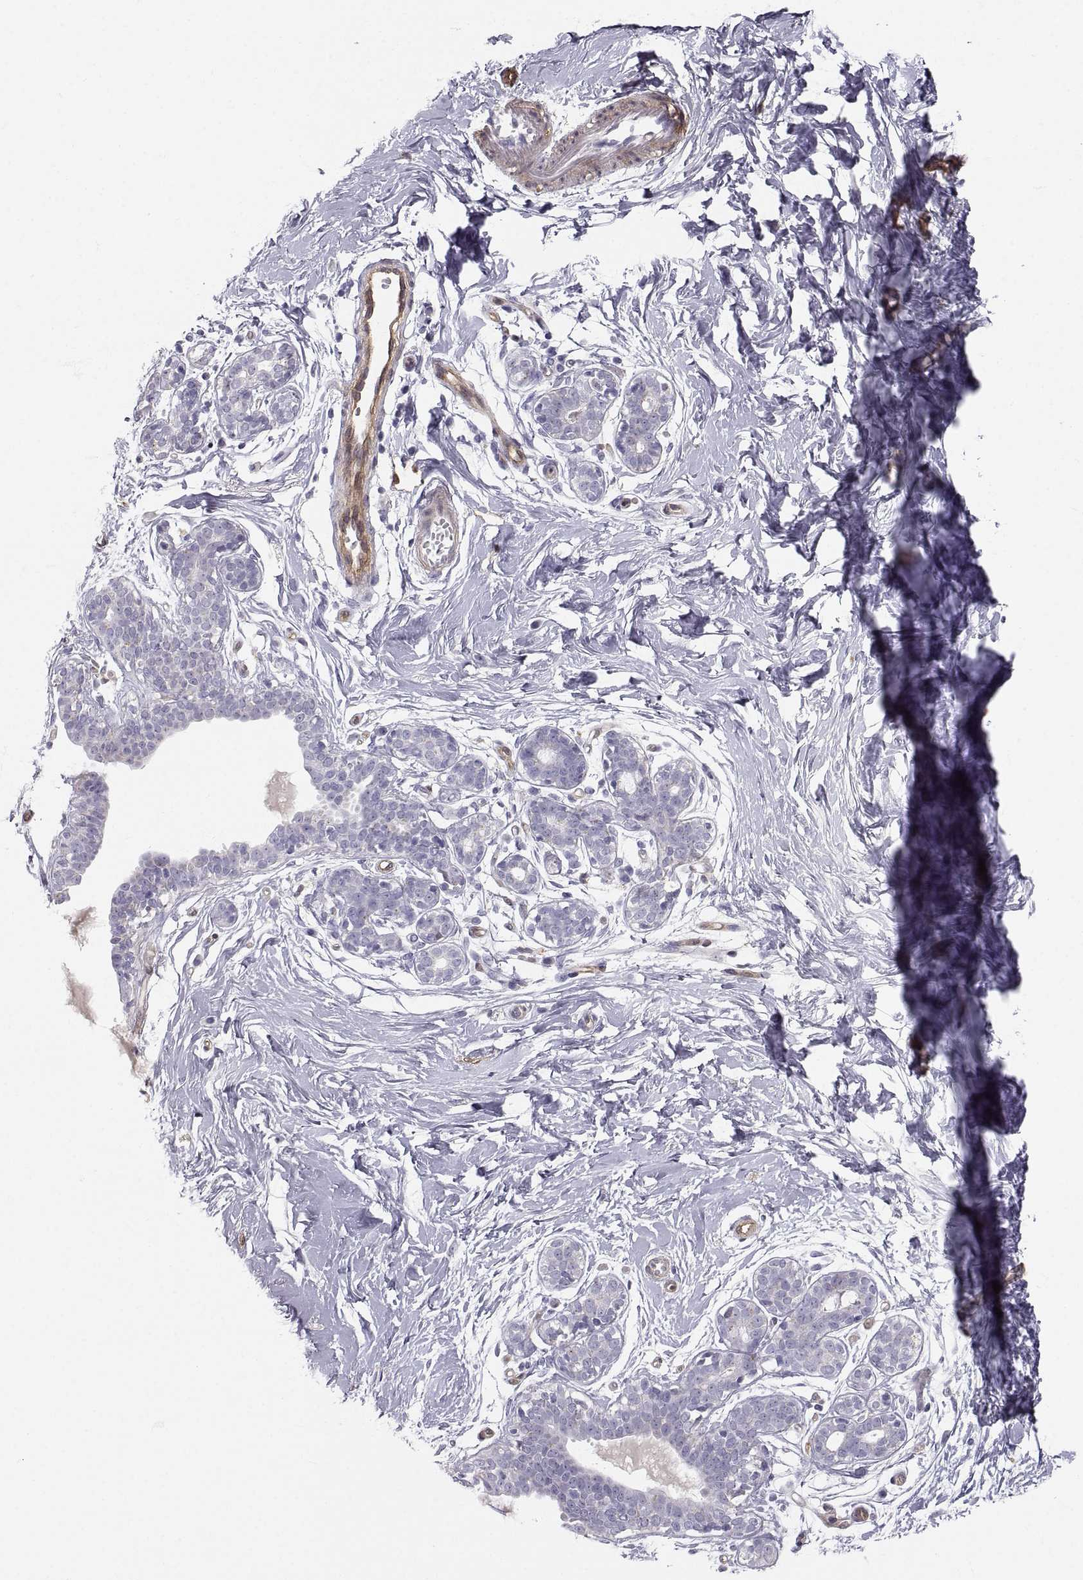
{"staining": {"intensity": "negative", "quantity": "none", "location": "none"}, "tissue": "breast", "cell_type": "Adipocytes", "image_type": "normal", "snomed": [{"axis": "morphology", "description": "Normal tissue, NOS"}, {"axis": "topography", "description": "Breast"}], "caption": "Immunohistochemical staining of benign human breast displays no significant expression in adipocytes. Nuclei are stained in blue.", "gene": "PGM5", "patient": {"sex": "female", "age": 37}}